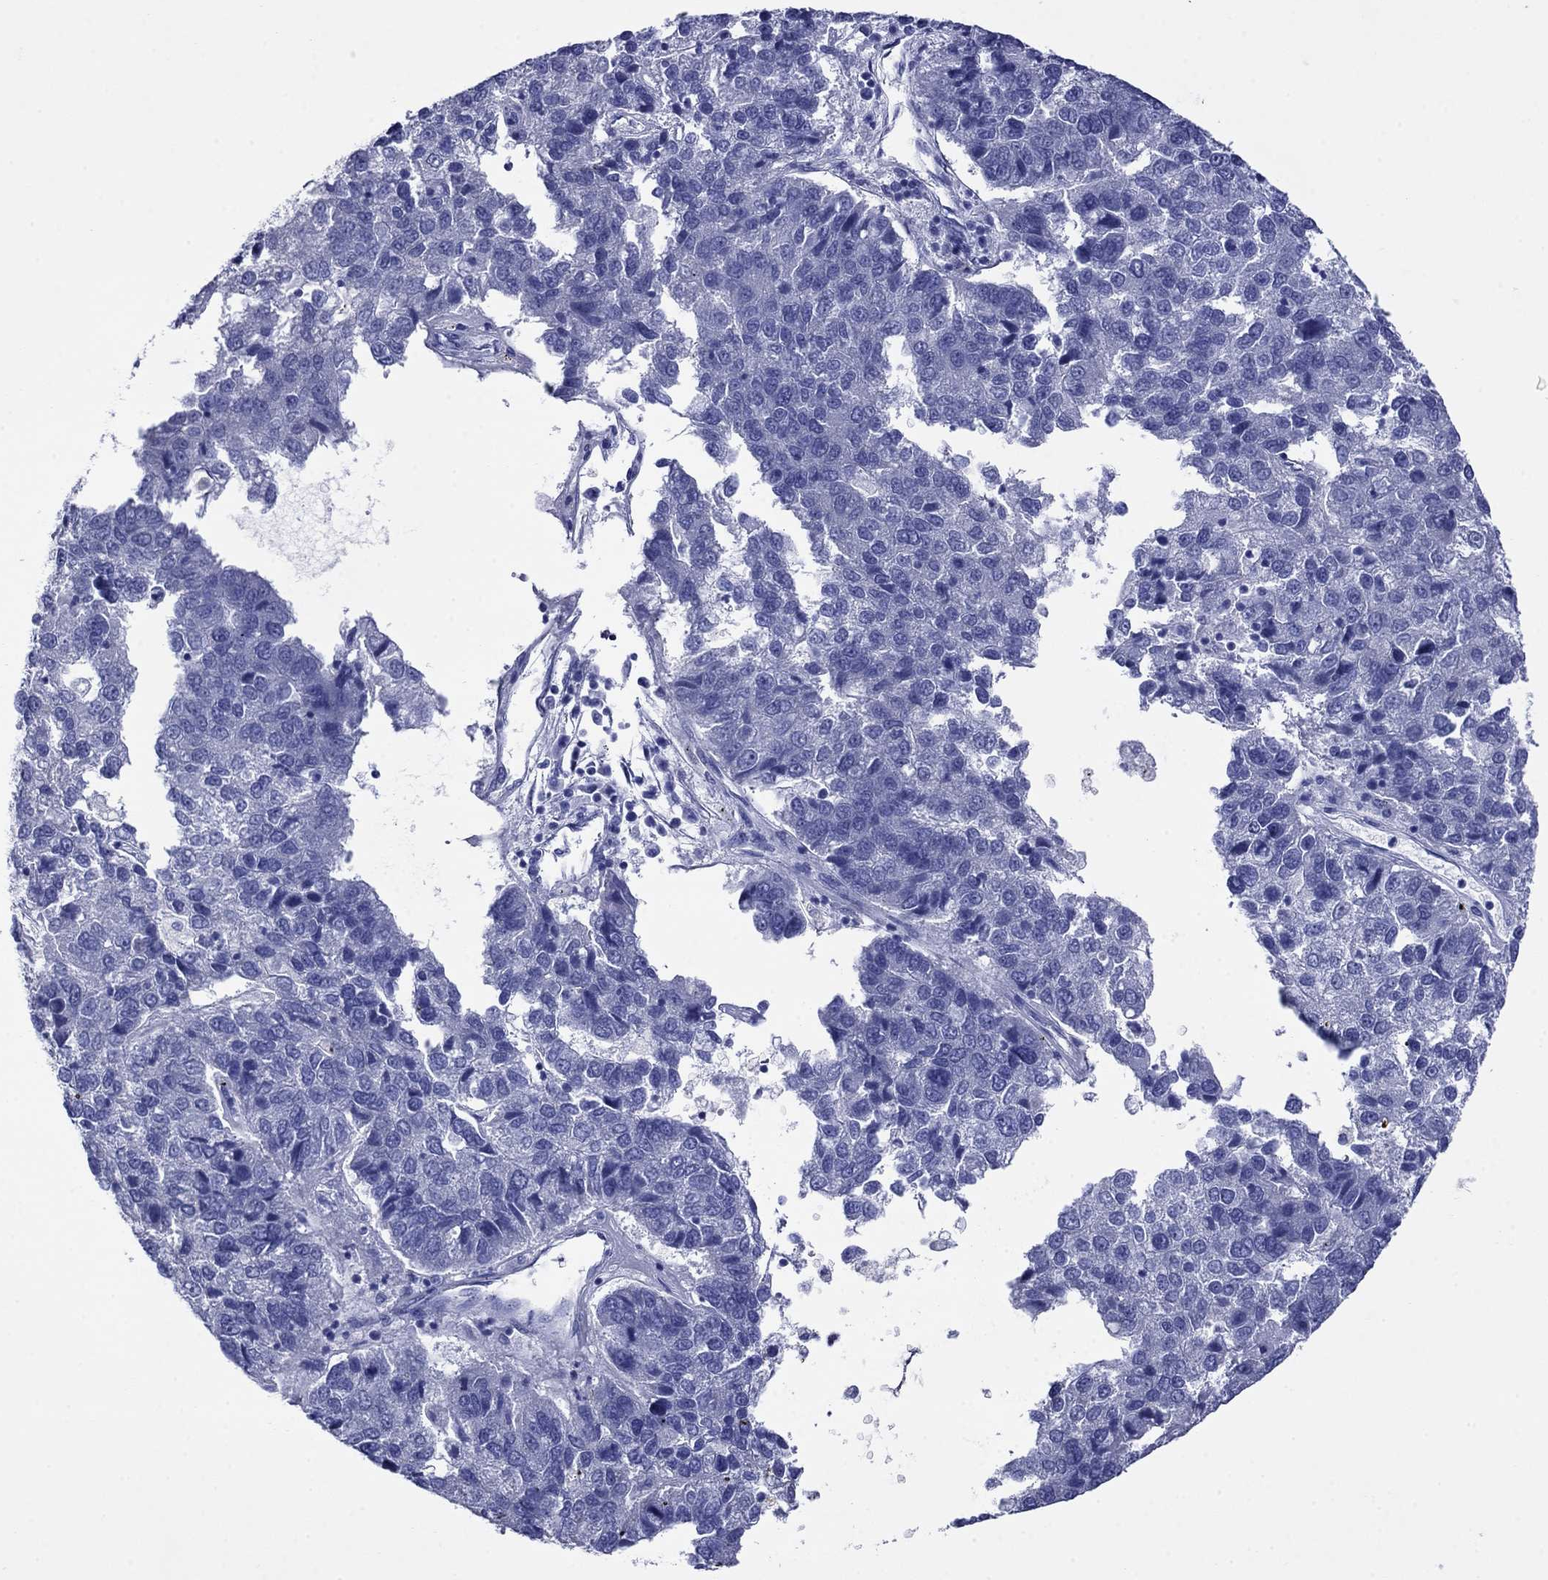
{"staining": {"intensity": "negative", "quantity": "none", "location": "none"}, "tissue": "pancreatic cancer", "cell_type": "Tumor cells", "image_type": "cancer", "snomed": [{"axis": "morphology", "description": "Adenocarcinoma, NOS"}, {"axis": "topography", "description": "Pancreas"}], "caption": "This is a image of IHC staining of adenocarcinoma (pancreatic), which shows no expression in tumor cells.", "gene": "GIP", "patient": {"sex": "female", "age": 61}}